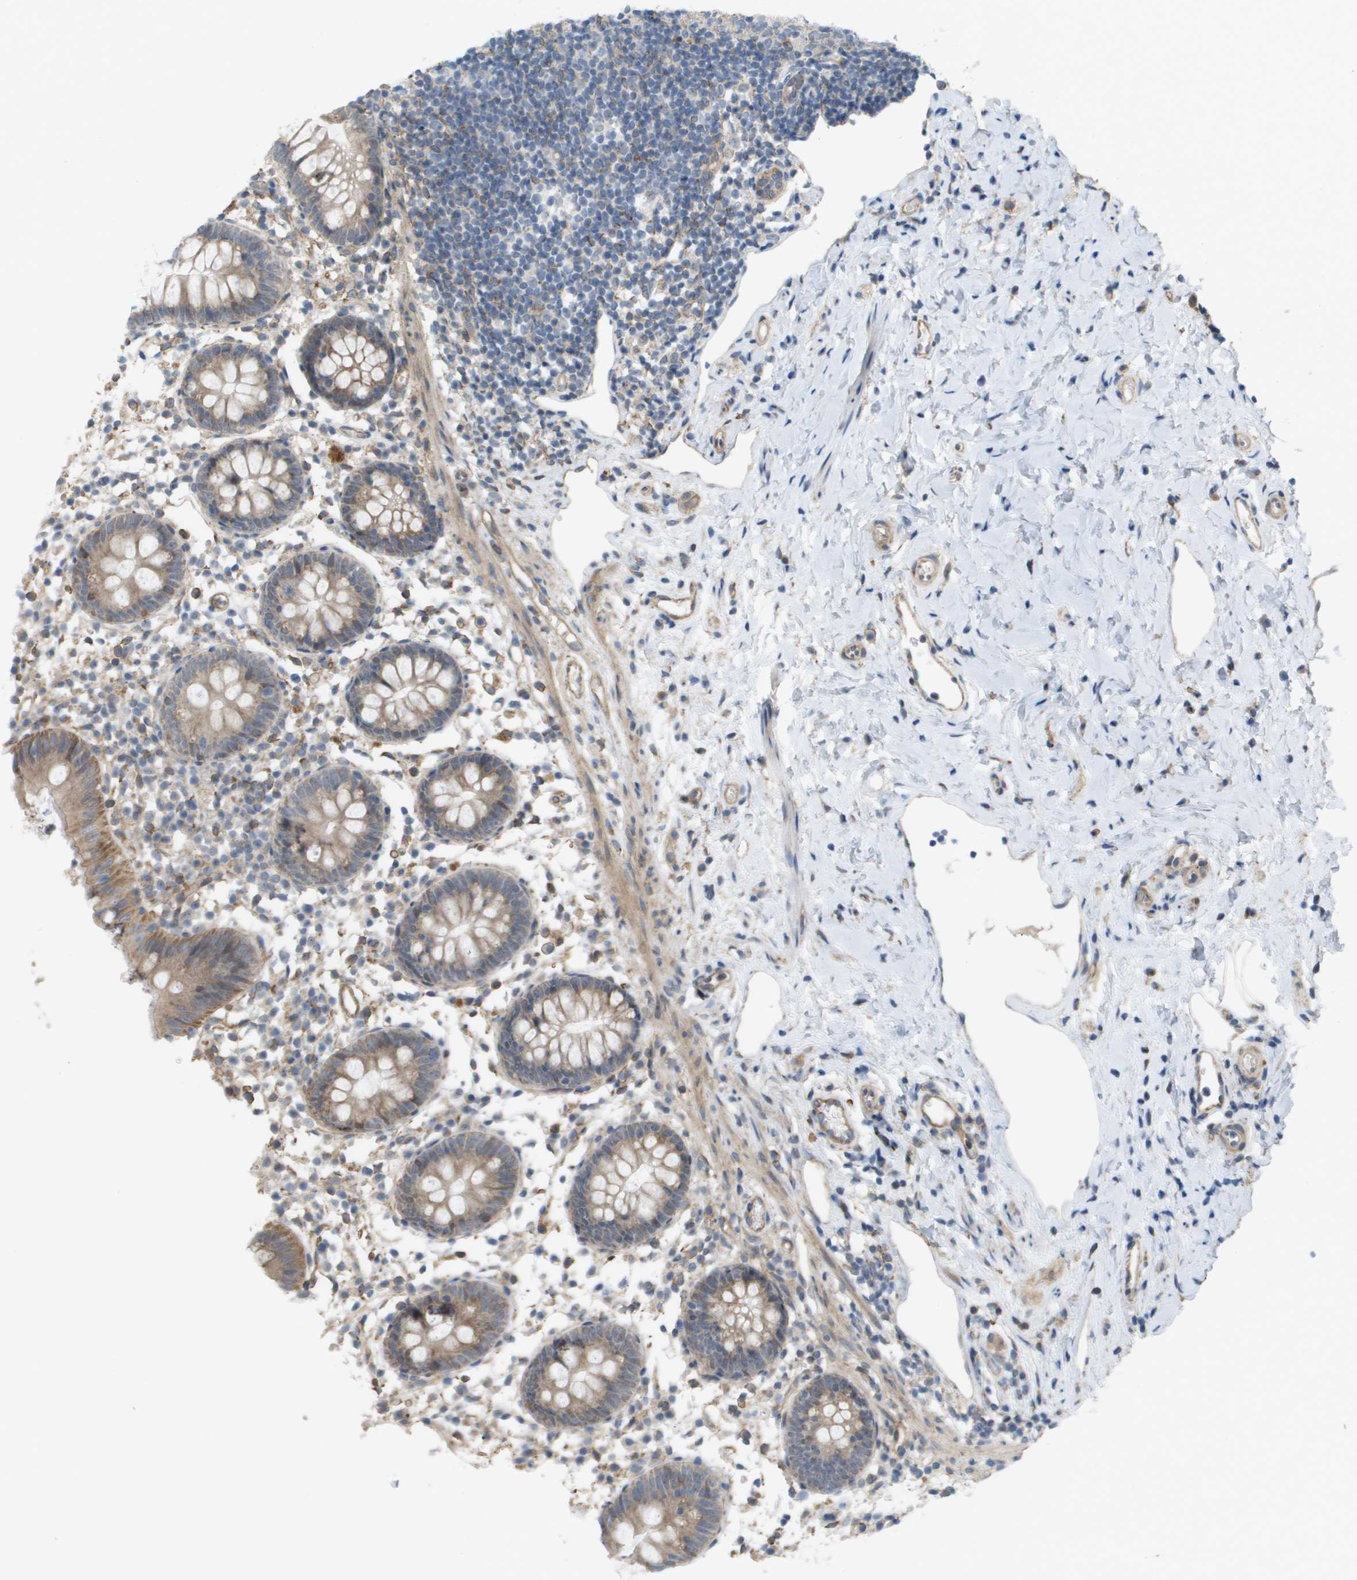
{"staining": {"intensity": "strong", "quantity": "<25%", "location": "cytoplasmic/membranous"}, "tissue": "appendix", "cell_type": "Glandular cells", "image_type": "normal", "snomed": [{"axis": "morphology", "description": "Normal tissue, NOS"}, {"axis": "topography", "description": "Appendix"}], "caption": "Appendix stained for a protein exhibits strong cytoplasmic/membranous positivity in glandular cells. The staining is performed using DAB brown chromogen to label protein expression. The nuclei are counter-stained blue using hematoxylin.", "gene": "MTARC2", "patient": {"sex": "female", "age": 20}}